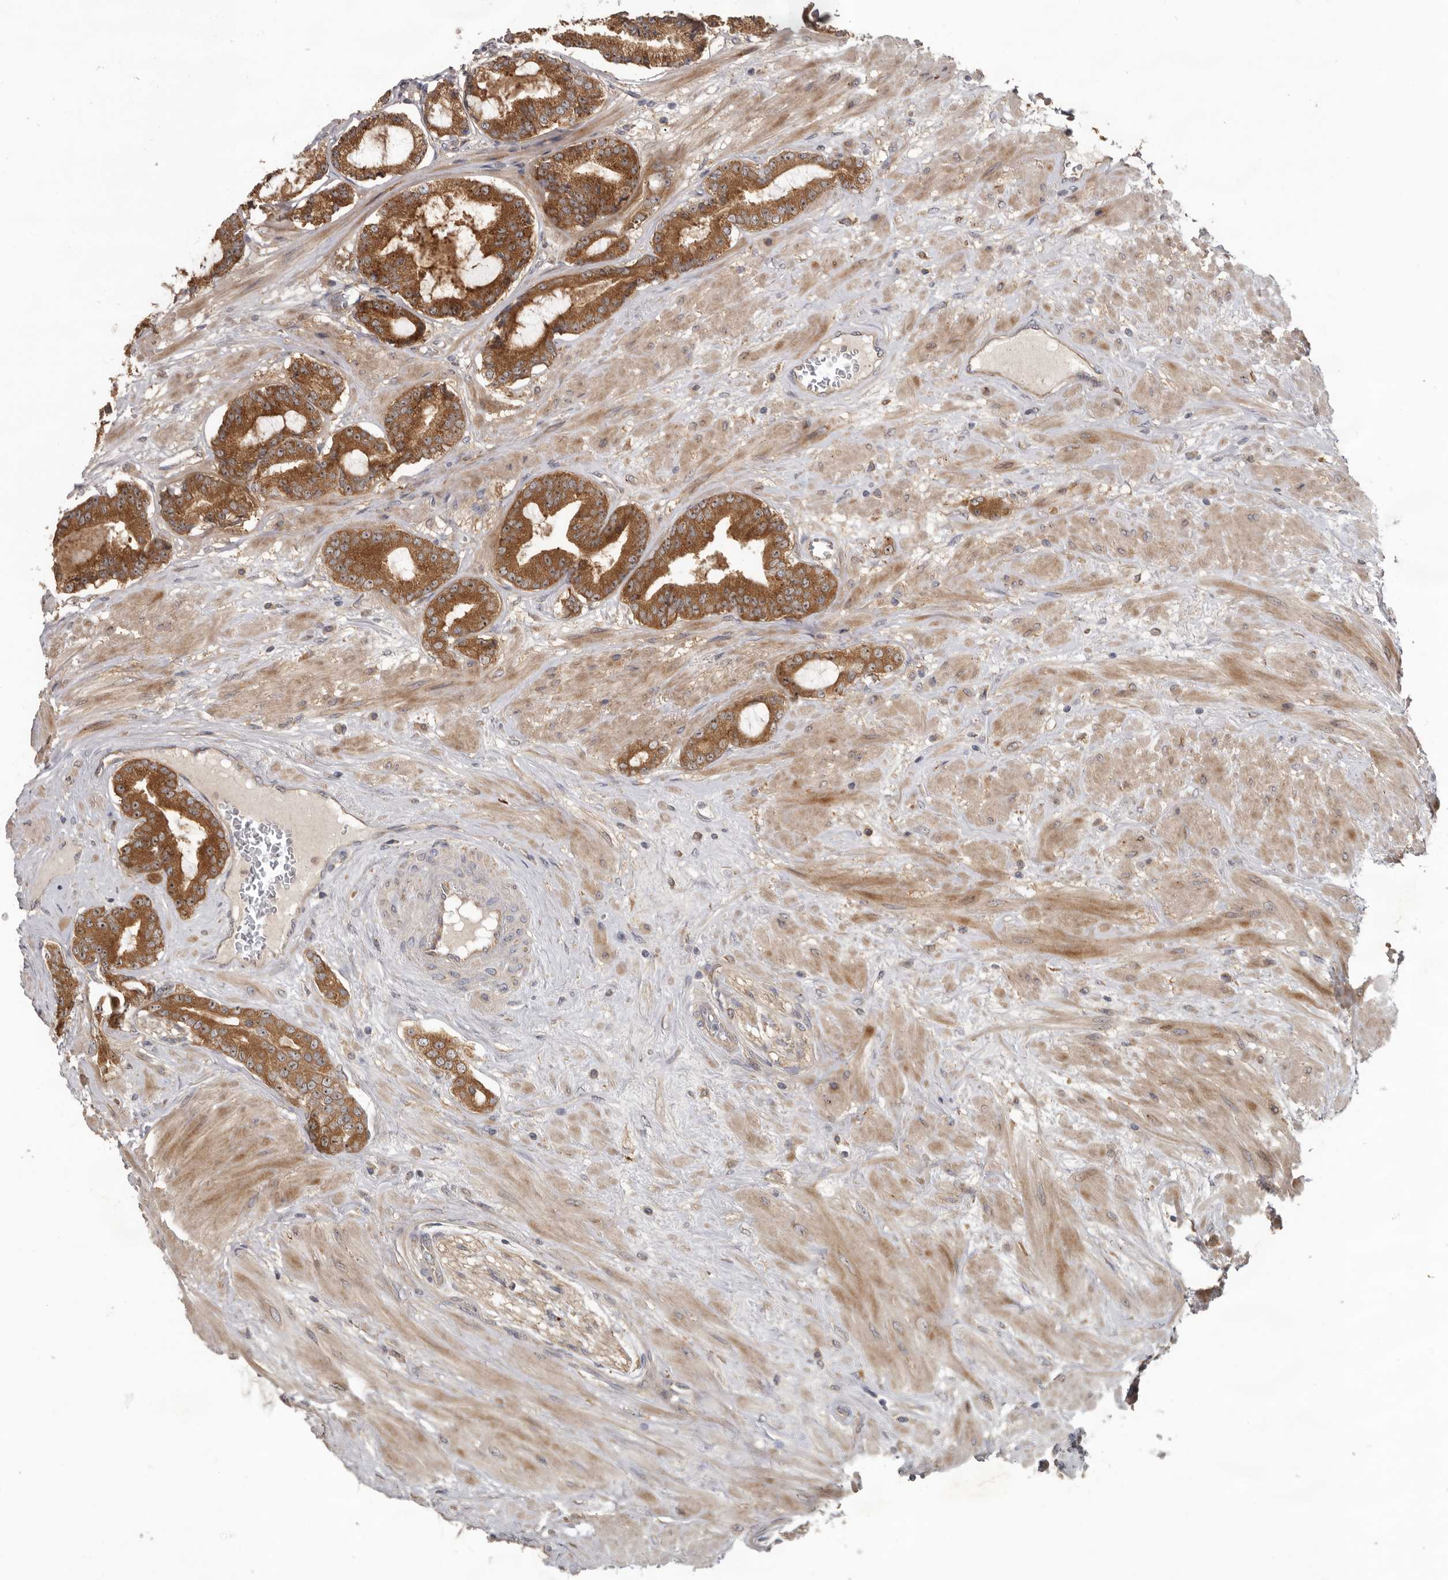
{"staining": {"intensity": "moderate", "quantity": ">75%", "location": "cytoplasmic/membranous,nuclear"}, "tissue": "prostate cancer", "cell_type": "Tumor cells", "image_type": "cancer", "snomed": [{"axis": "morphology", "description": "Adenocarcinoma, Low grade"}, {"axis": "topography", "description": "Prostate"}], "caption": "Tumor cells demonstrate medium levels of moderate cytoplasmic/membranous and nuclear staining in approximately >75% of cells in human low-grade adenocarcinoma (prostate). The protein of interest is stained brown, and the nuclei are stained in blue (DAB (3,3'-diaminobenzidine) IHC with brightfield microscopy, high magnification).", "gene": "HINT3", "patient": {"sex": "male", "age": 60}}